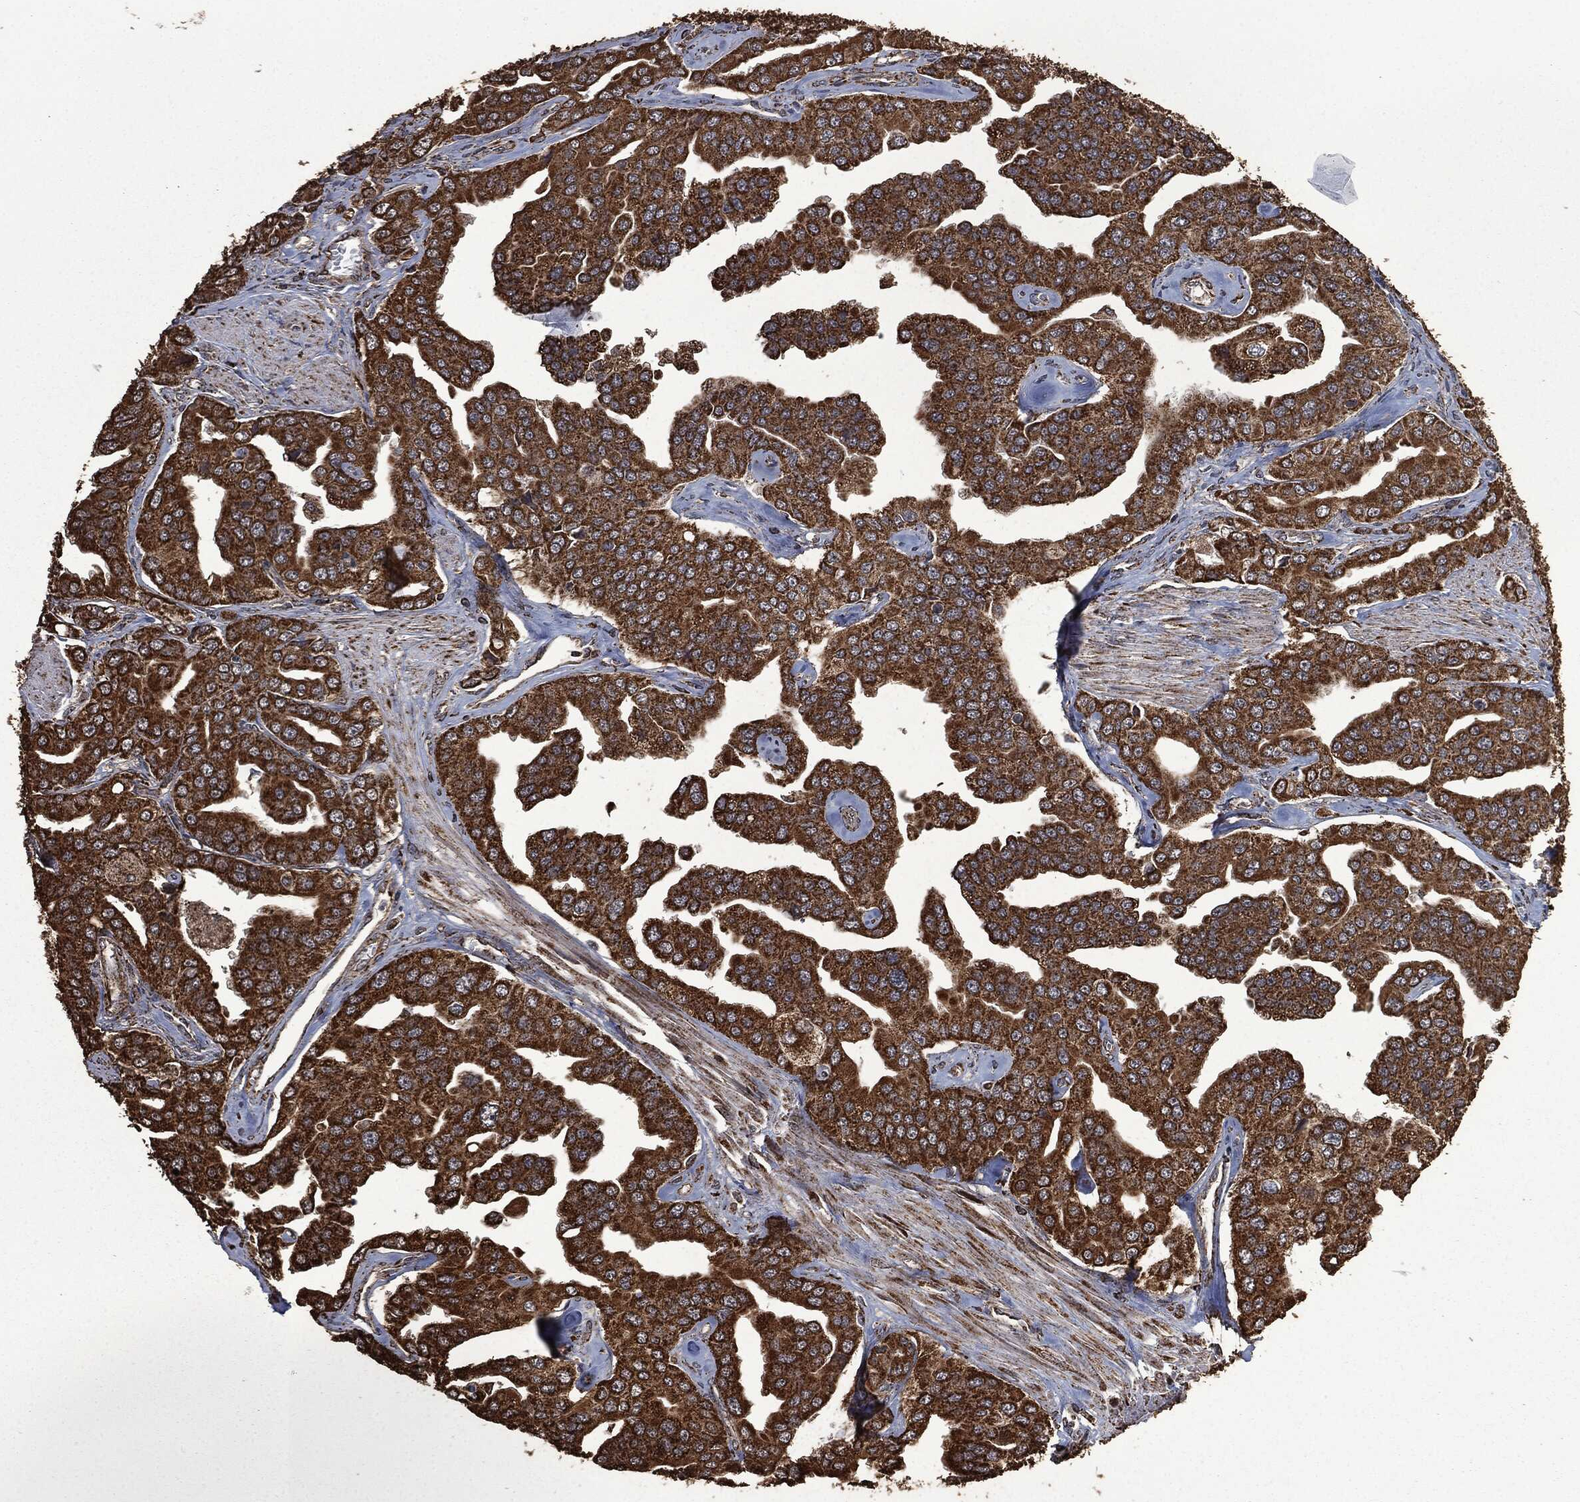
{"staining": {"intensity": "strong", "quantity": ">75%", "location": "cytoplasmic/membranous"}, "tissue": "prostate cancer", "cell_type": "Tumor cells", "image_type": "cancer", "snomed": [{"axis": "morphology", "description": "Adenocarcinoma, NOS"}, {"axis": "topography", "description": "Prostate and seminal vesicle, NOS"}, {"axis": "topography", "description": "Prostate"}], "caption": "This photomicrograph displays immunohistochemistry (IHC) staining of human prostate adenocarcinoma, with high strong cytoplasmic/membranous positivity in about >75% of tumor cells.", "gene": "LIG3", "patient": {"sex": "male", "age": 69}}